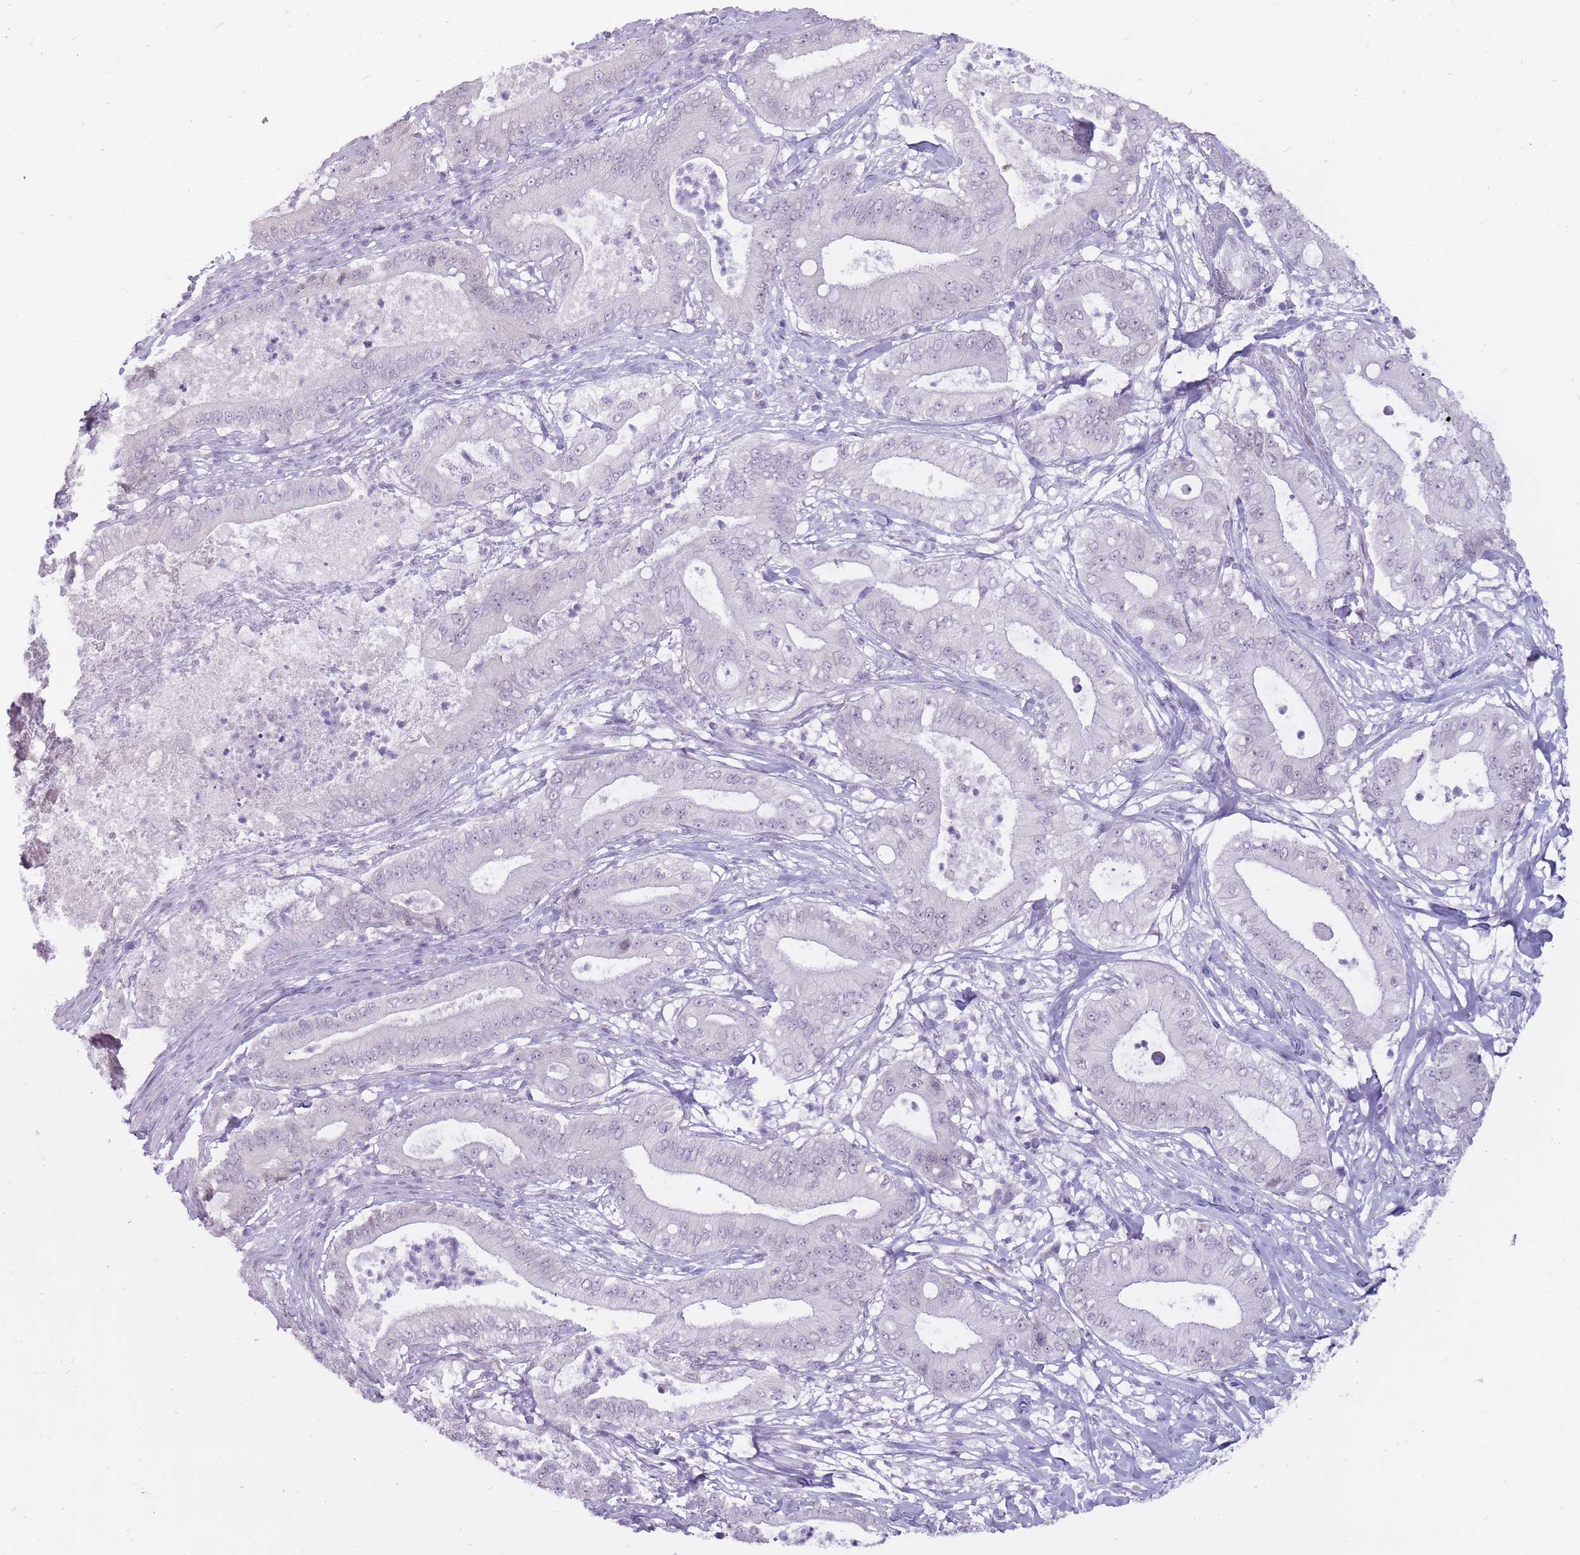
{"staining": {"intensity": "negative", "quantity": "none", "location": "none"}, "tissue": "pancreatic cancer", "cell_type": "Tumor cells", "image_type": "cancer", "snomed": [{"axis": "morphology", "description": "Adenocarcinoma, NOS"}, {"axis": "topography", "description": "Pancreas"}], "caption": "The histopathology image reveals no staining of tumor cells in pancreatic adenocarcinoma.", "gene": "POMZP3", "patient": {"sex": "male", "age": 71}}